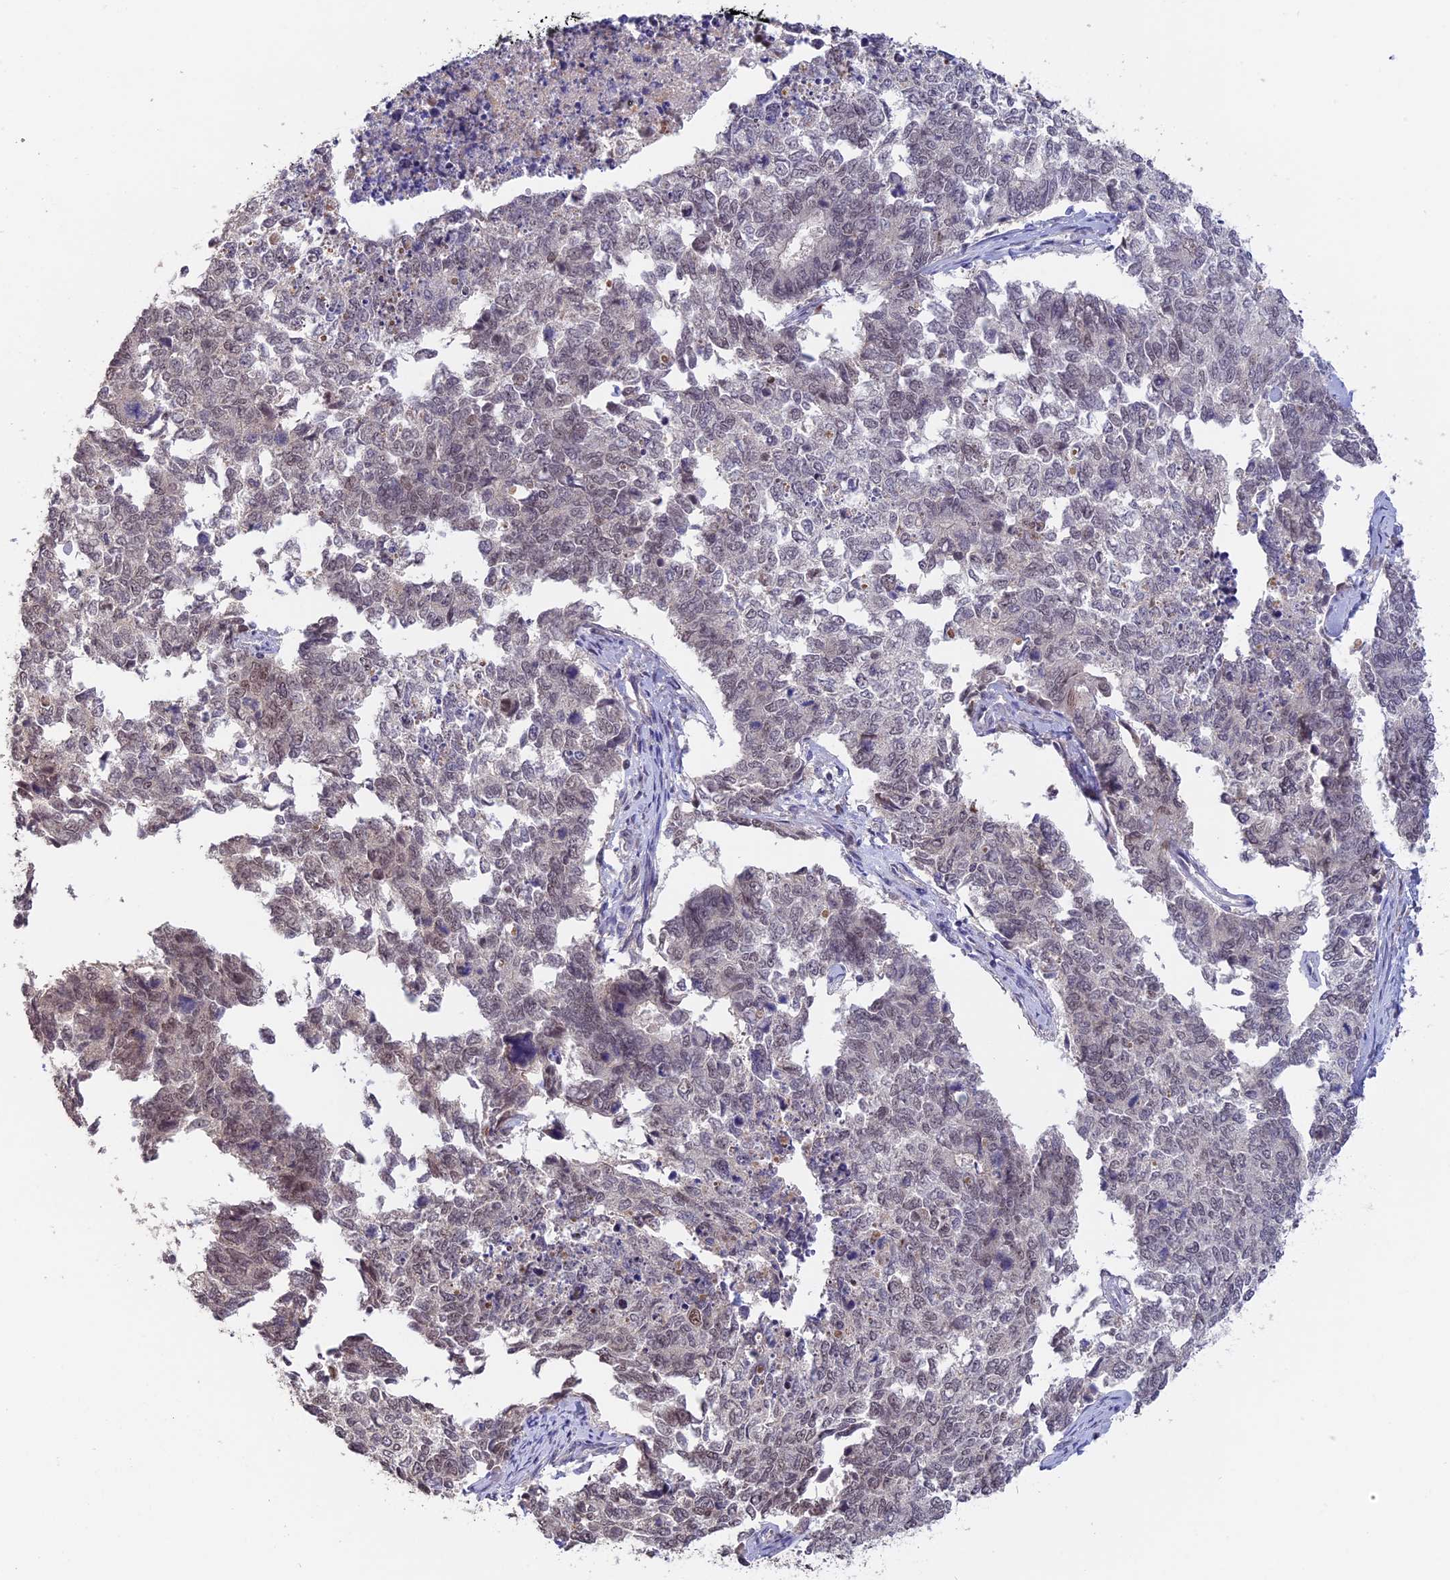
{"staining": {"intensity": "weak", "quantity": "25%-75%", "location": "nuclear"}, "tissue": "cervical cancer", "cell_type": "Tumor cells", "image_type": "cancer", "snomed": [{"axis": "morphology", "description": "Squamous cell carcinoma, NOS"}, {"axis": "topography", "description": "Cervix"}], "caption": "A low amount of weak nuclear expression is appreciated in approximately 25%-75% of tumor cells in cervical cancer (squamous cell carcinoma) tissue.", "gene": "RFC5", "patient": {"sex": "female", "age": 63}}